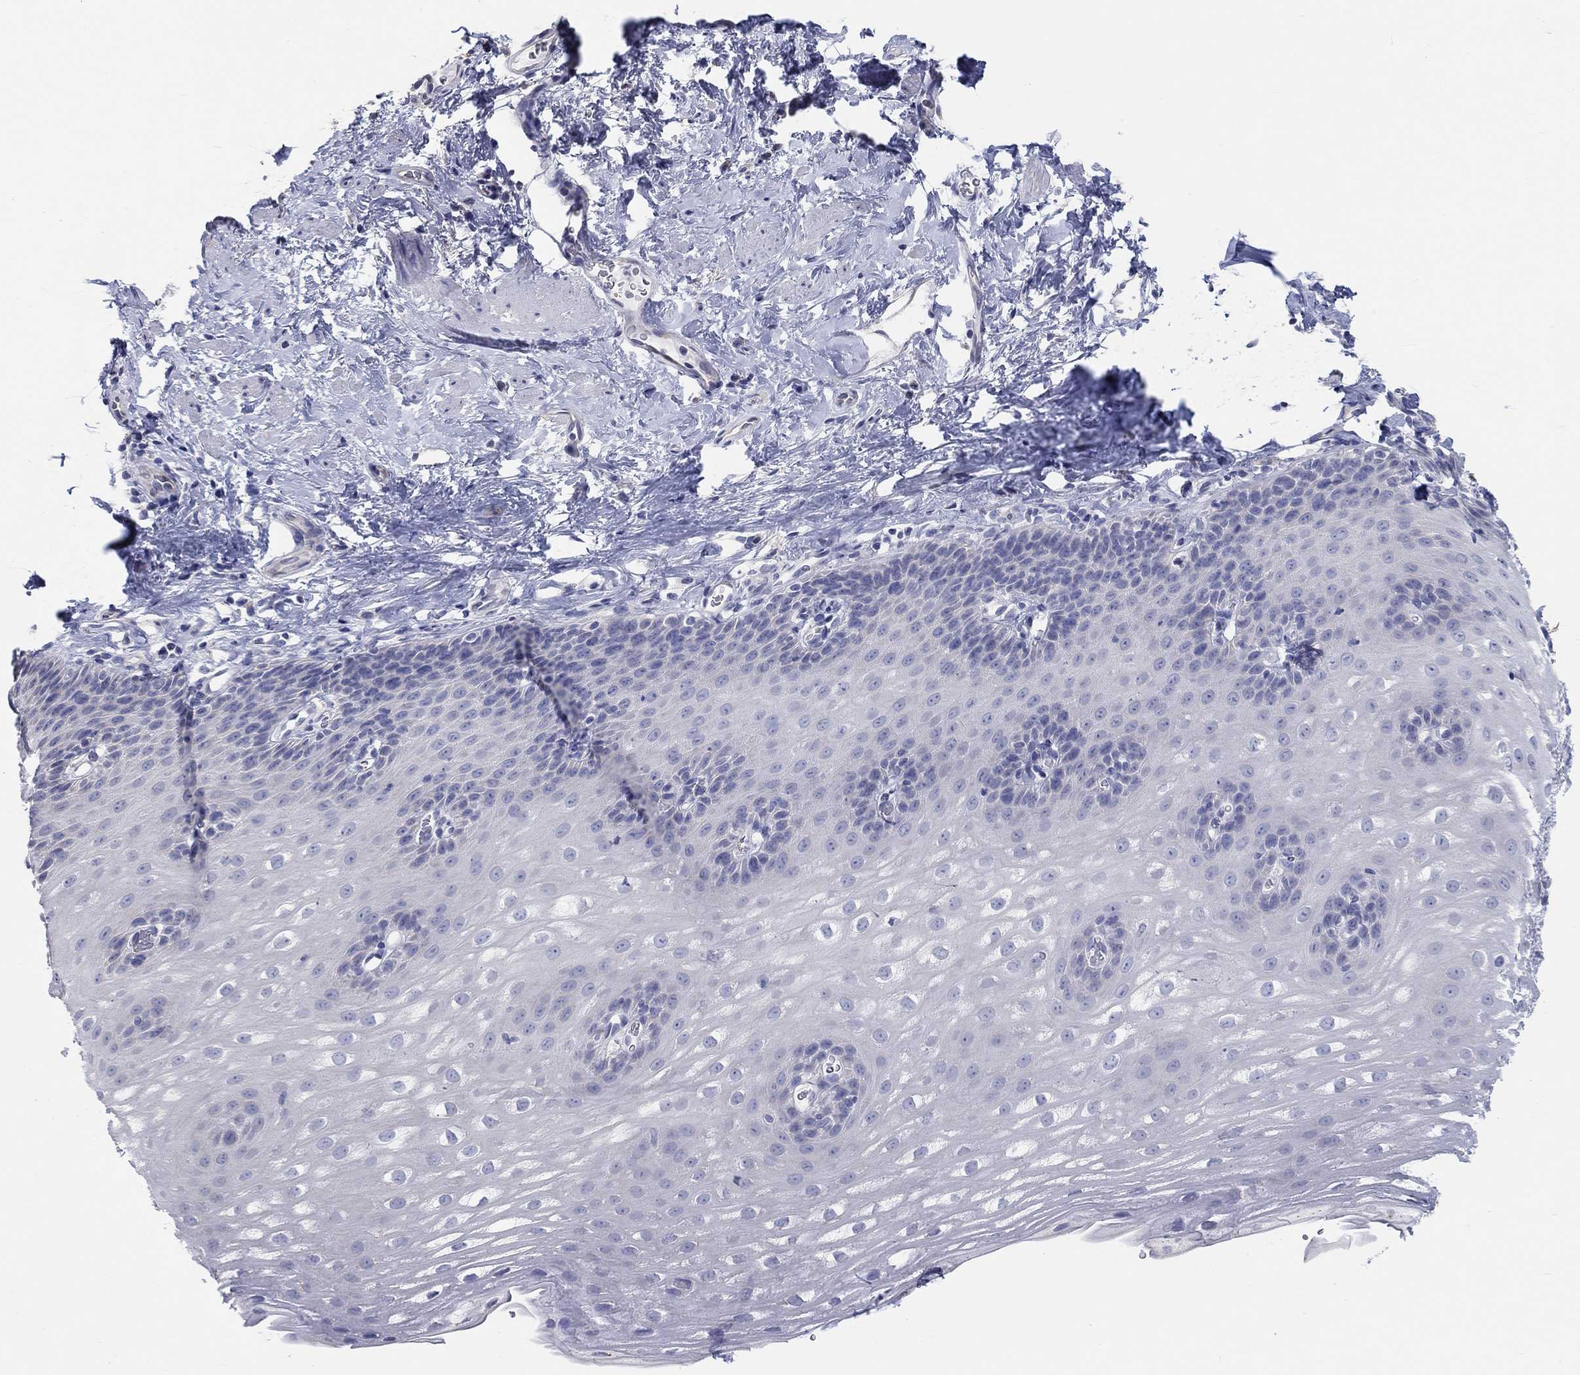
{"staining": {"intensity": "negative", "quantity": "none", "location": "none"}, "tissue": "esophagus", "cell_type": "Squamous epithelial cells", "image_type": "normal", "snomed": [{"axis": "morphology", "description": "Normal tissue, NOS"}, {"axis": "topography", "description": "Esophagus"}], "caption": "A micrograph of esophagus stained for a protein demonstrates no brown staining in squamous epithelial cells. The staining was performed using DAB to visualize the protein expression in brown, while the nuclei were stained in blue with hematoxylin (Magnification: 20x).", "gene": "LRRC4C", "patient": {"sex": "male", "age": 64}}